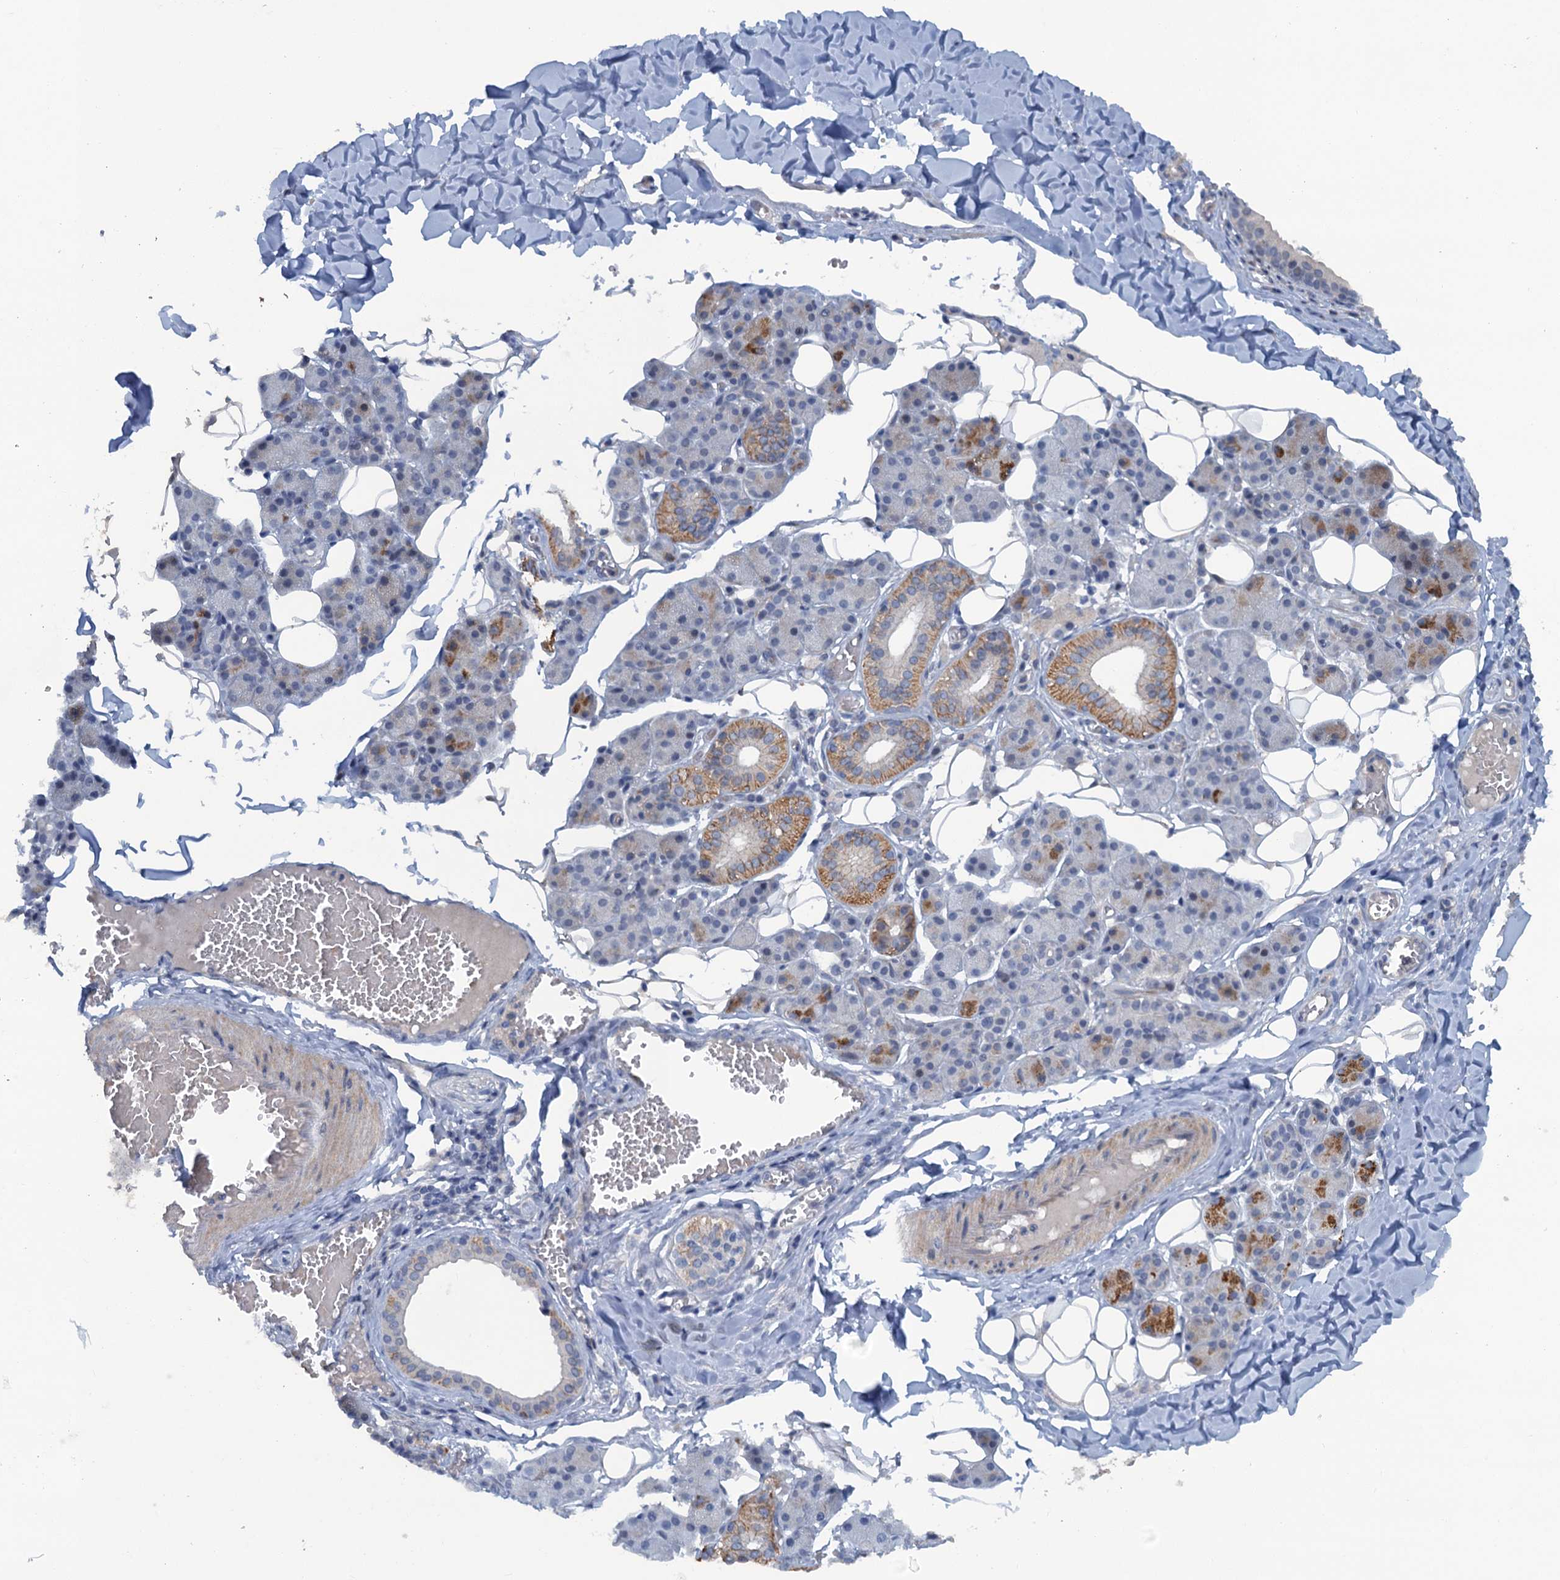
{"staining": {"intensity": "moderate", "quantity": "<25%", "location": "cytoplasmic/membranous"}, "tissue": "salivary gland", "cell_type": "Glandular cells", "image_type": "normal", "snomed": [{"axis": "morphology", "description": "Normal tissue, NOS"}, {"axis": "topography", "description": "Salivary gland"}], "caption": "This micrograph shows immunohistochemistry staining of normal salivary gland, with low moderate cytoplasmic/membranous expression in approximately <25% of glandular cells.", "gene": "MYO16", "patient": {"sex": "female", "age": 33}}